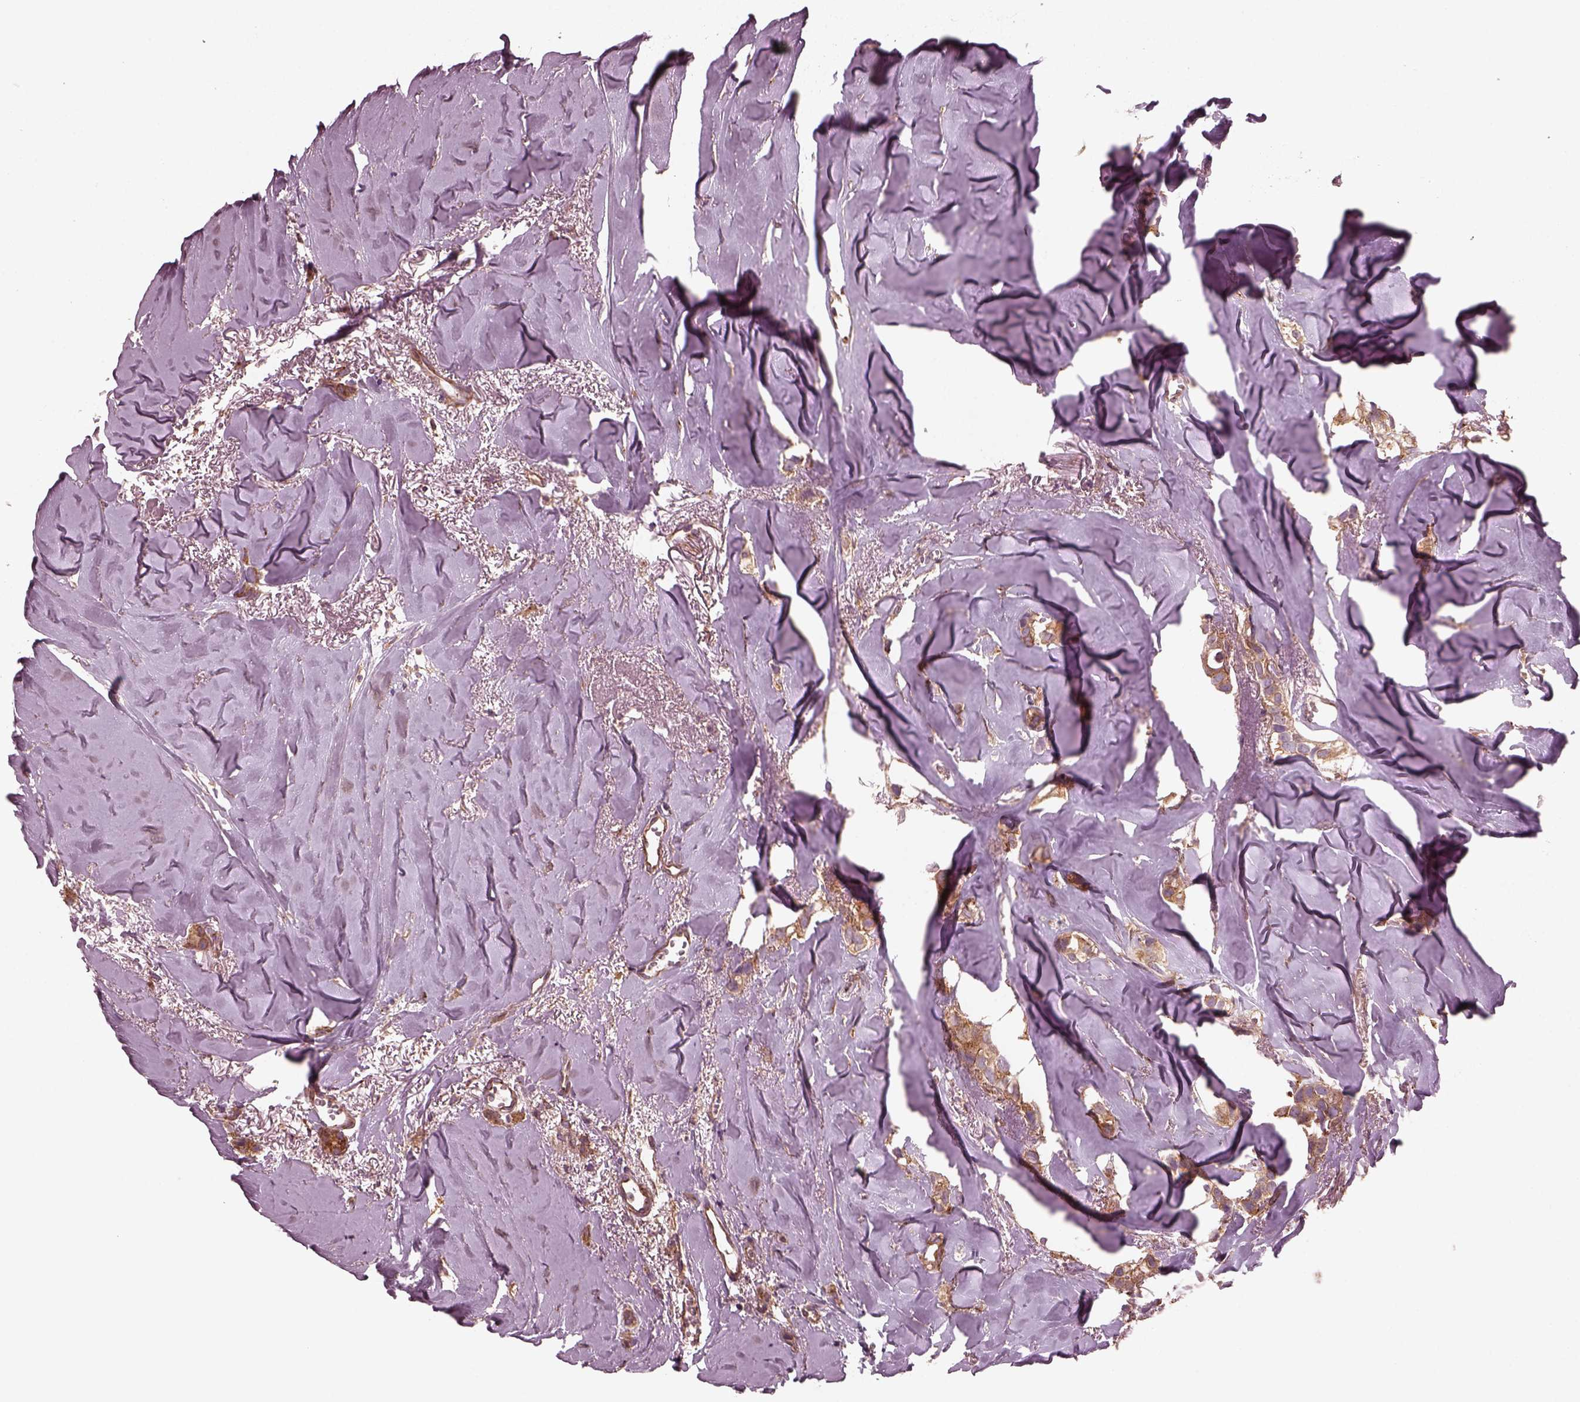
{"staining": {"intensity": "moderate", "quantity": ">75%", "location": "cytoplasmic/membranous"}, "tissue": "breast cancer", "cell_type": "Tumor cells", "image_type": "cancer", "snomed": [{"axis": "morphology", "description": "Duct carcinoma"}, {"axis": "topography", "description": "Breast"}], "caption": "Moderate cytoplasmic/membranous staining for a protein is seen in about >75% of tumor cells of breast cancer (intraductal carcinoma) using immunohistochemistry (IHC).", "gene": "TUBG1", "patient": {"sex": "female", "age": 85}}